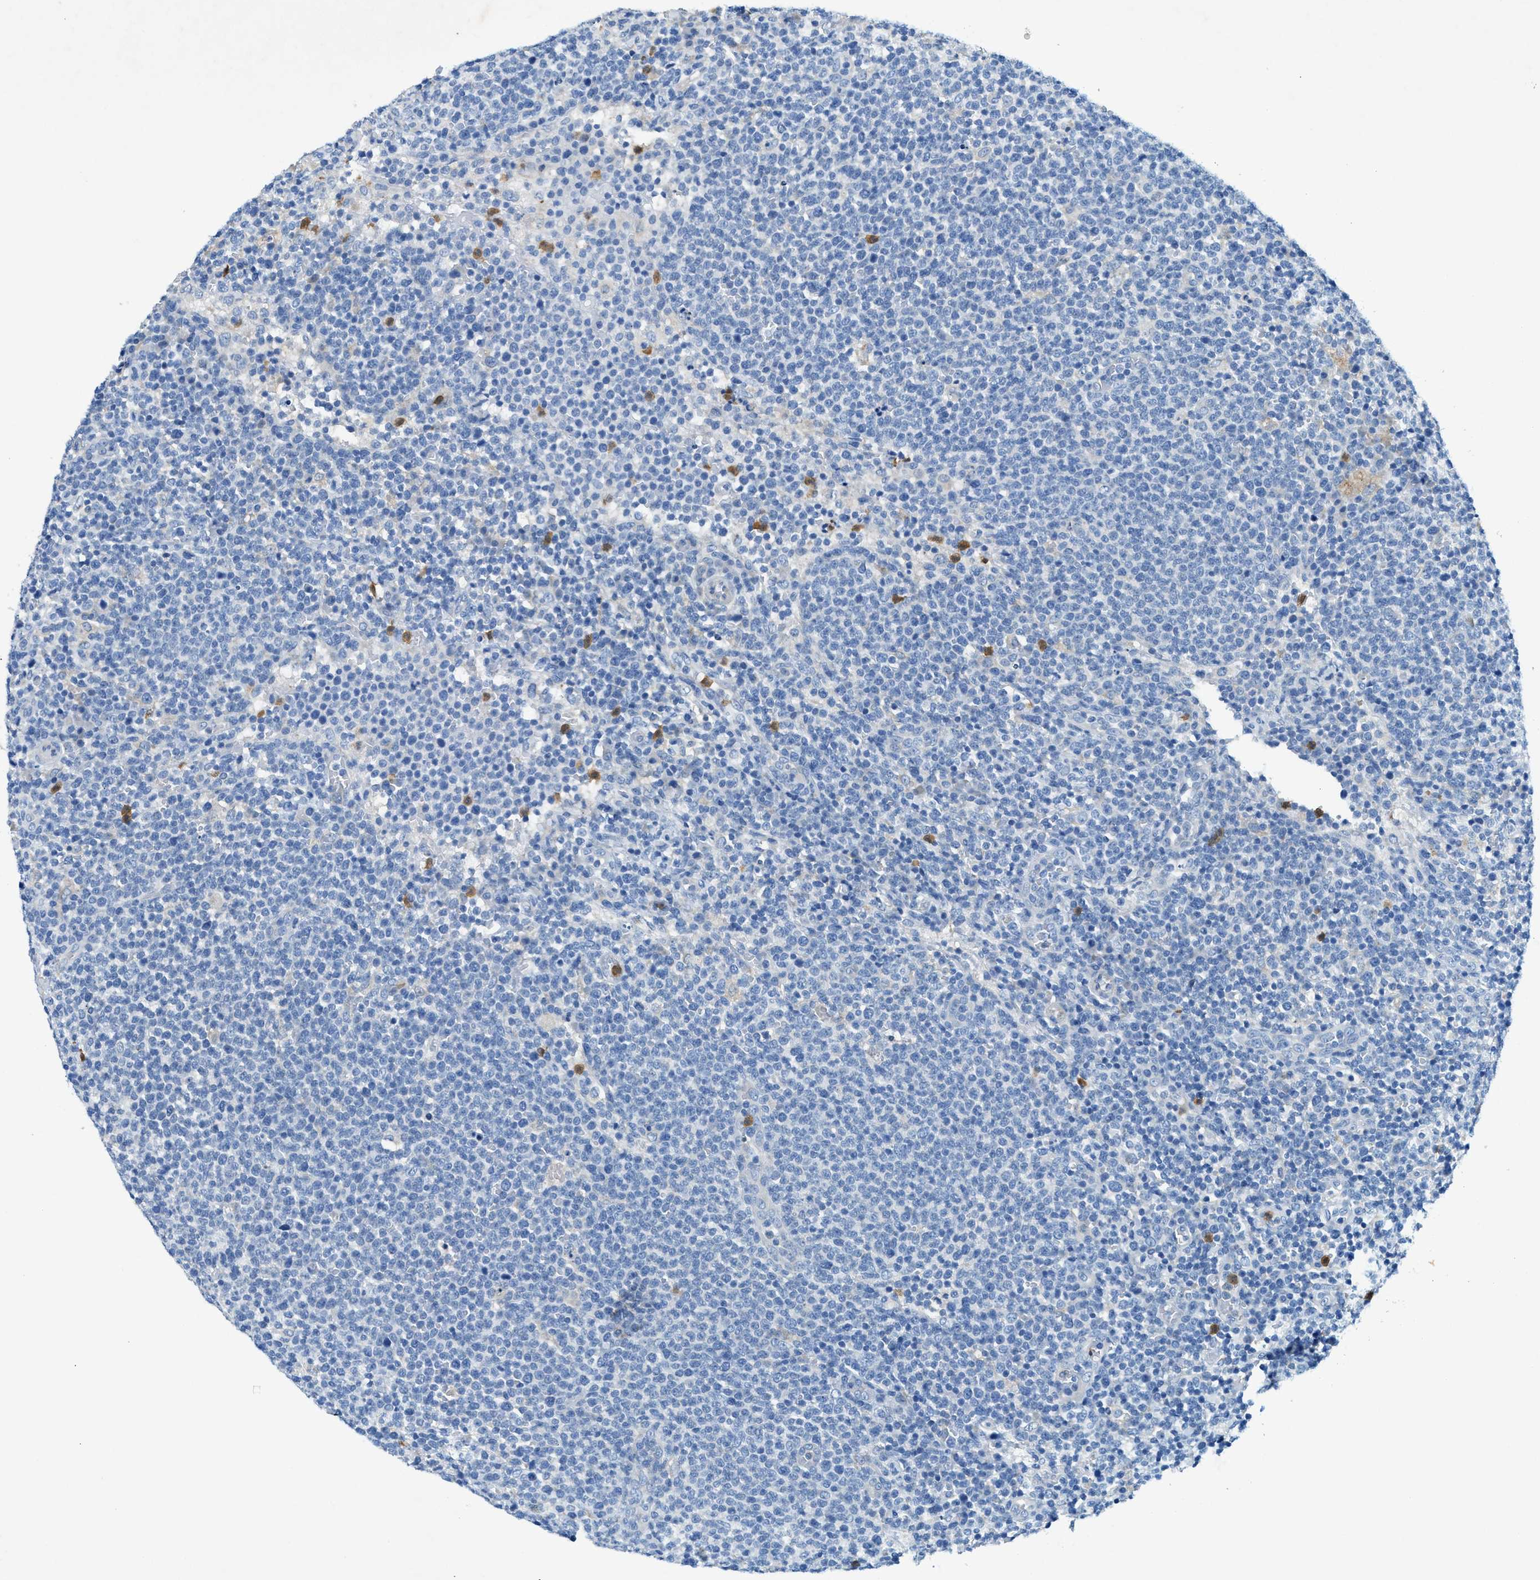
{"staining": {"intensity": "negative", "quantity": "none", "location": "none"}, "tissue": "lymphoma", "cell_type": "Tumor cells", "image_type": "cancer", "snomed": [{"axis": "morphology", "description": "Malignant lymphoma, non-Hodgkin's type, High grade"}, {"axis": "topography", "description": "Lymph node"}], "caption": "Immunohistochemistry (IHC) photomicrograph of neoplastic tissue: lymphoma stained with DAB (3,3'-diaminobenzidine) exhibits no significant protein expression in tumor cells. Brightfield microscopy of immunohistochemistry stained with DAB (3,3'-diaminobenzidine) (brown) and hematoxylin (blue), captured at high magnification.", "gene": "ZDHHC13", "patient": {"sex": "male", "age": 61}}